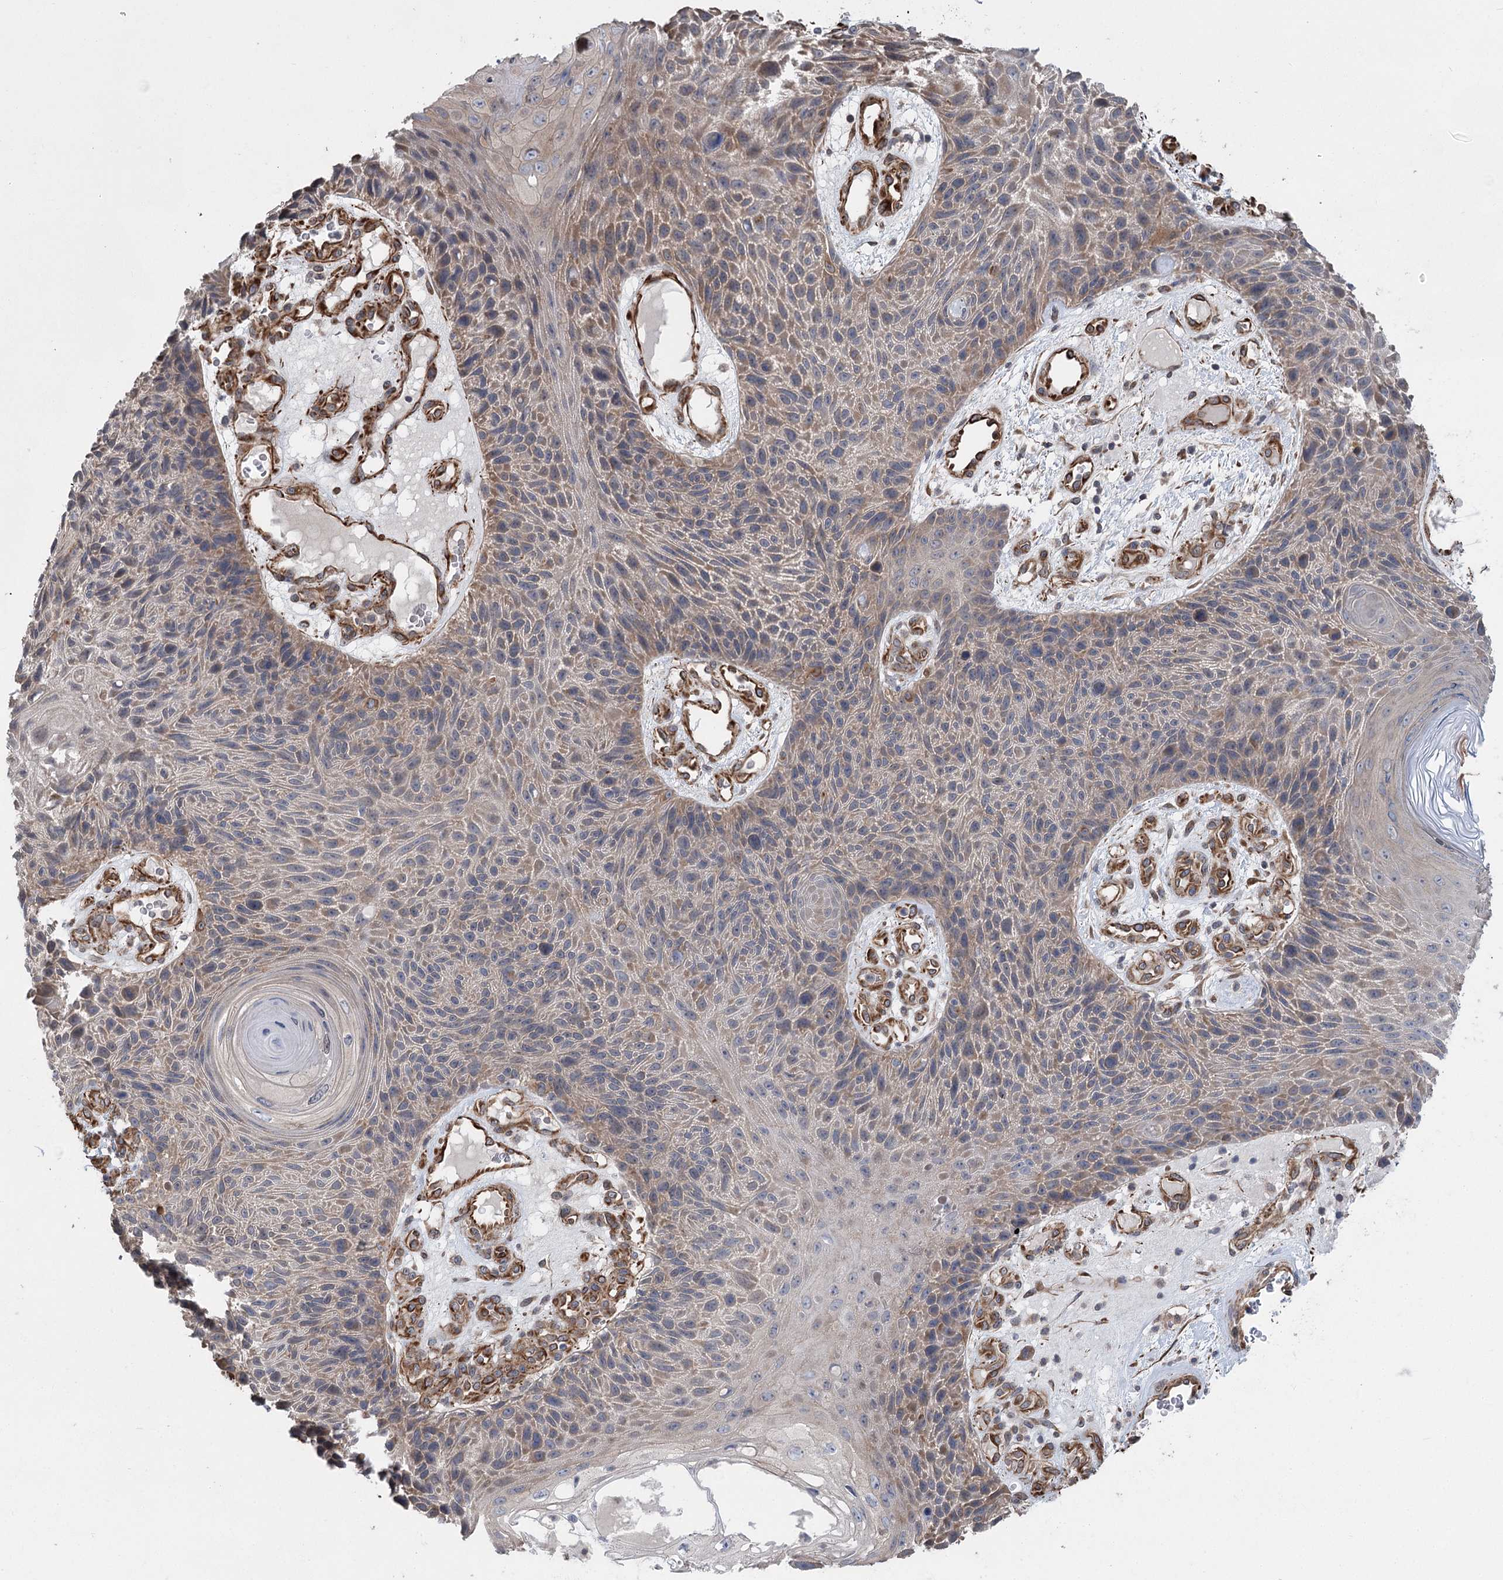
{"staining": {"intensity": "weak", "quantity": "25%-75%", "location": "cytoplasmic/membranous"}, "tissue": "skin cancer", "cell_type": "Tumor cells", "image_type": "cancer", "snomed": [{"axis": "morphology", "description": "Squamous cell carcinoma, NOS"}, {"axis": "topography", "description": "Skin"}], "caption": "An immunohistochemistry micrograph of neoplastic tissue is shown. Protein staining in brown highlights weak cytoplasmic/membranous positivity in skin cancer within tumor cells.", "gene": "RWDD4", "patient": {"sex": "female", "age": 88}}